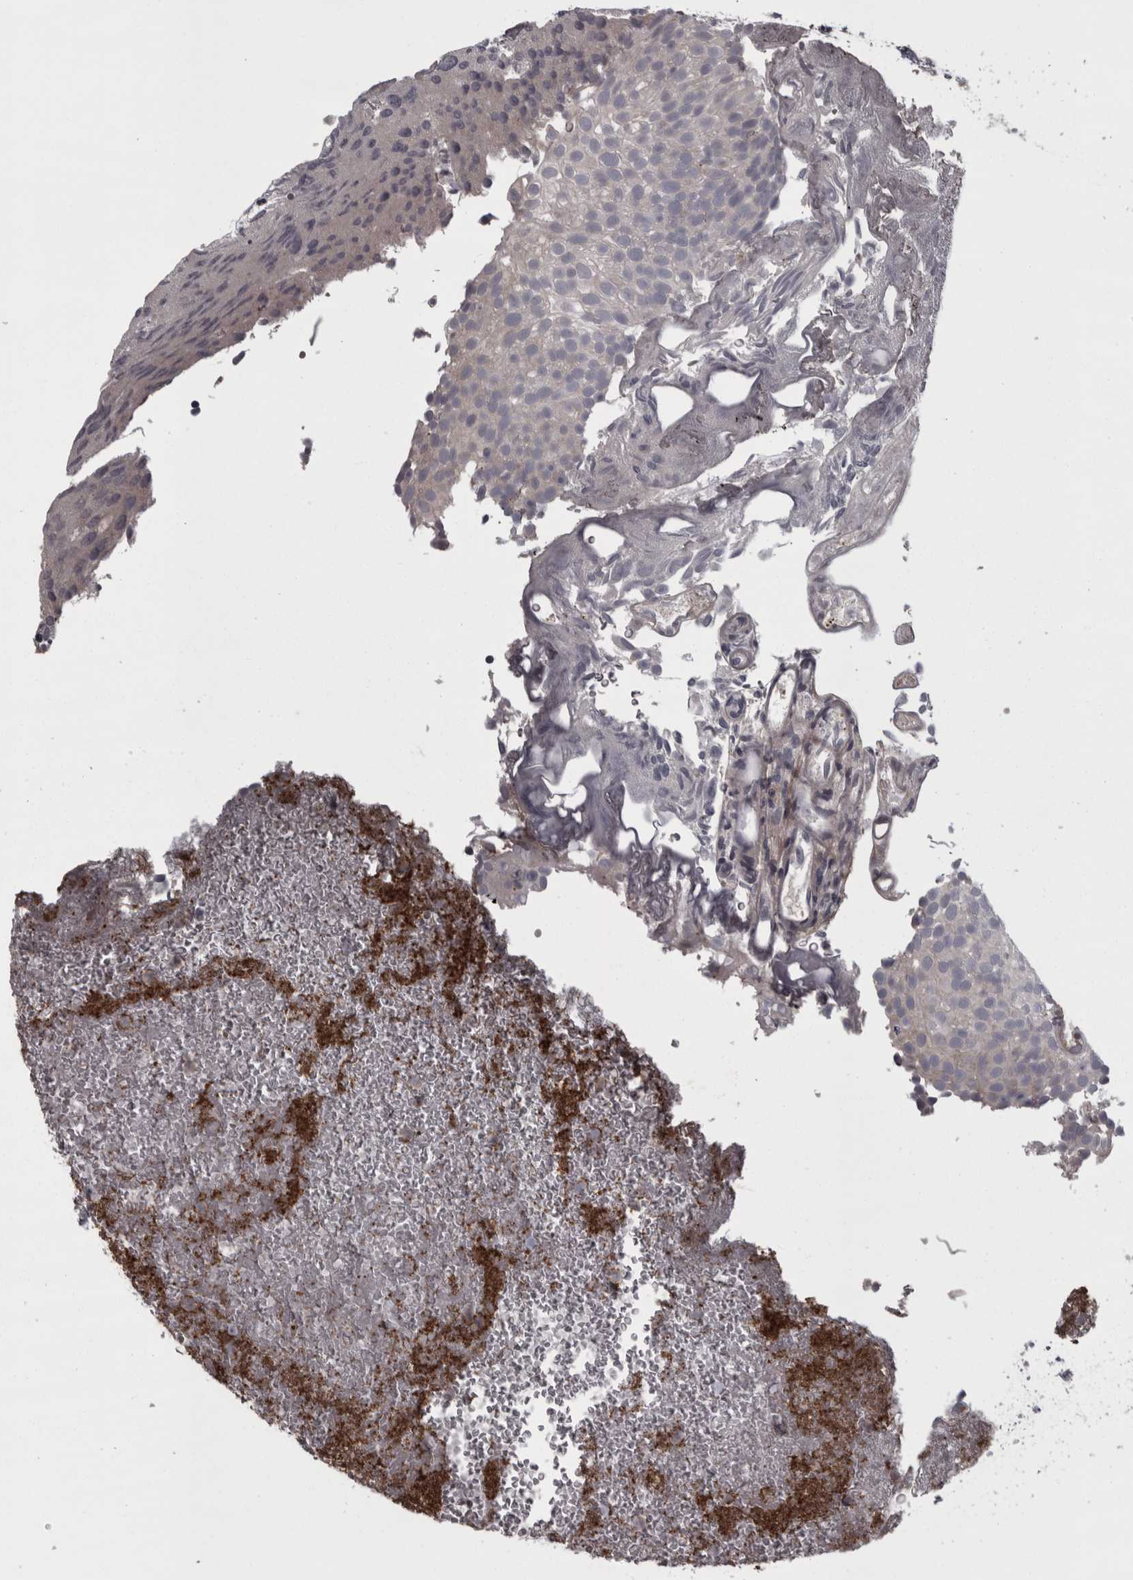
{"staining": {"intensity": "negative", "quantity": "none", "location": "none"}, "tissue": "urothelial cancer", "cell_type": "Tumor cells", "image_type": "cancer", "snomed": [{"axis": "morphology", "description": "Urothelial carcinoma, Low grade"}, {"axis": "topography", "description": "Urinary bladder"}], "caption": "IHC of low-grade urothelial carcinoma demonstrates no expression in tumor cells.", "gene": "RSU1", "patient": {"sex": "male", "age": 78}}